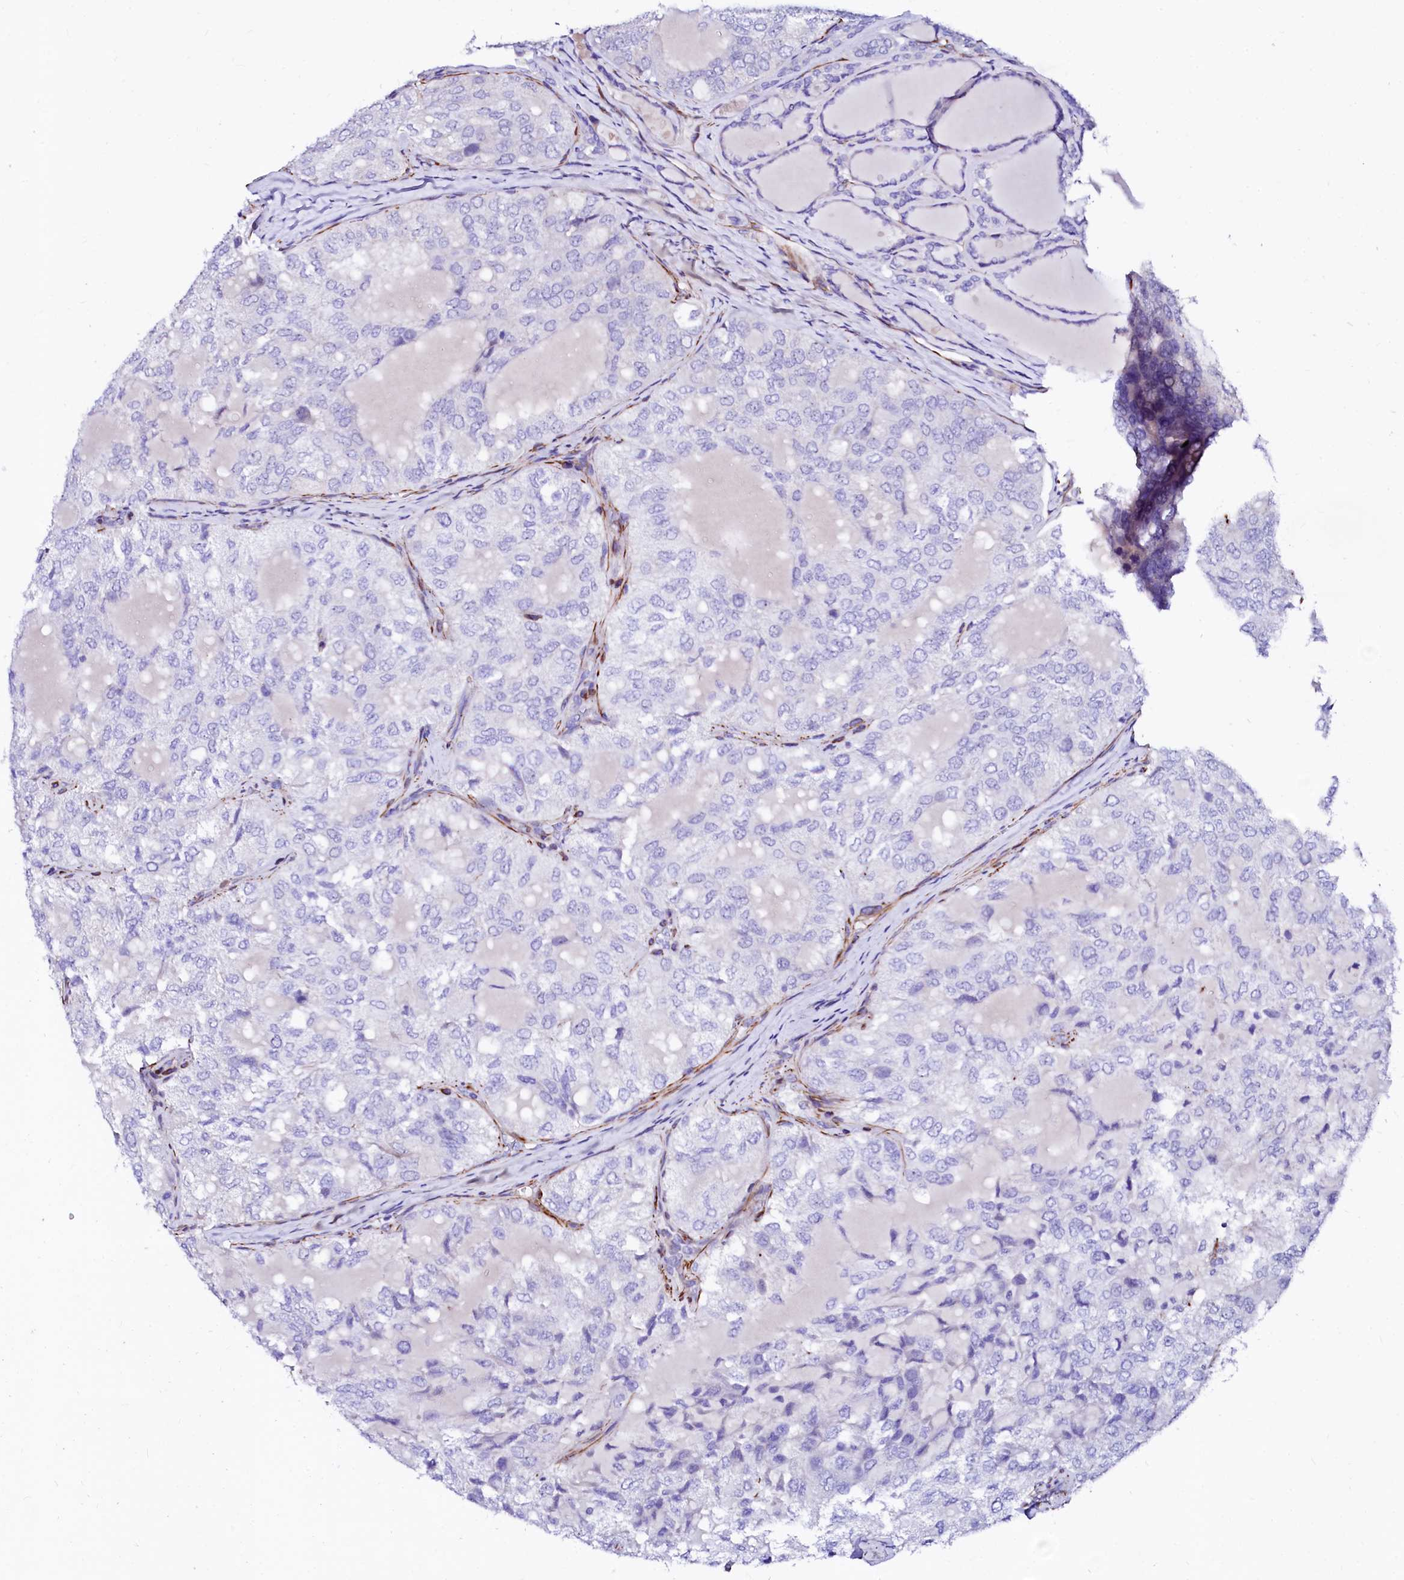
{"staining": {"intensity": "negative", "quantity": "none", "location": "none"}, "tissue": "thyroid cancer", "cell_type": "Tumor cells", "image_type": "cancer", "snomed": [{"axis": "morphology", "description": "Follicular adenoma carcinoma, NOS"}, {"axis": "topography", "description": "Thyroid gland"}], "caption": "Tumor cells show no significant expression in follicular adenoma carcinoma (thyroid).", "gene": "SFR1", "patient": {"sex": "male", "age": 75}}